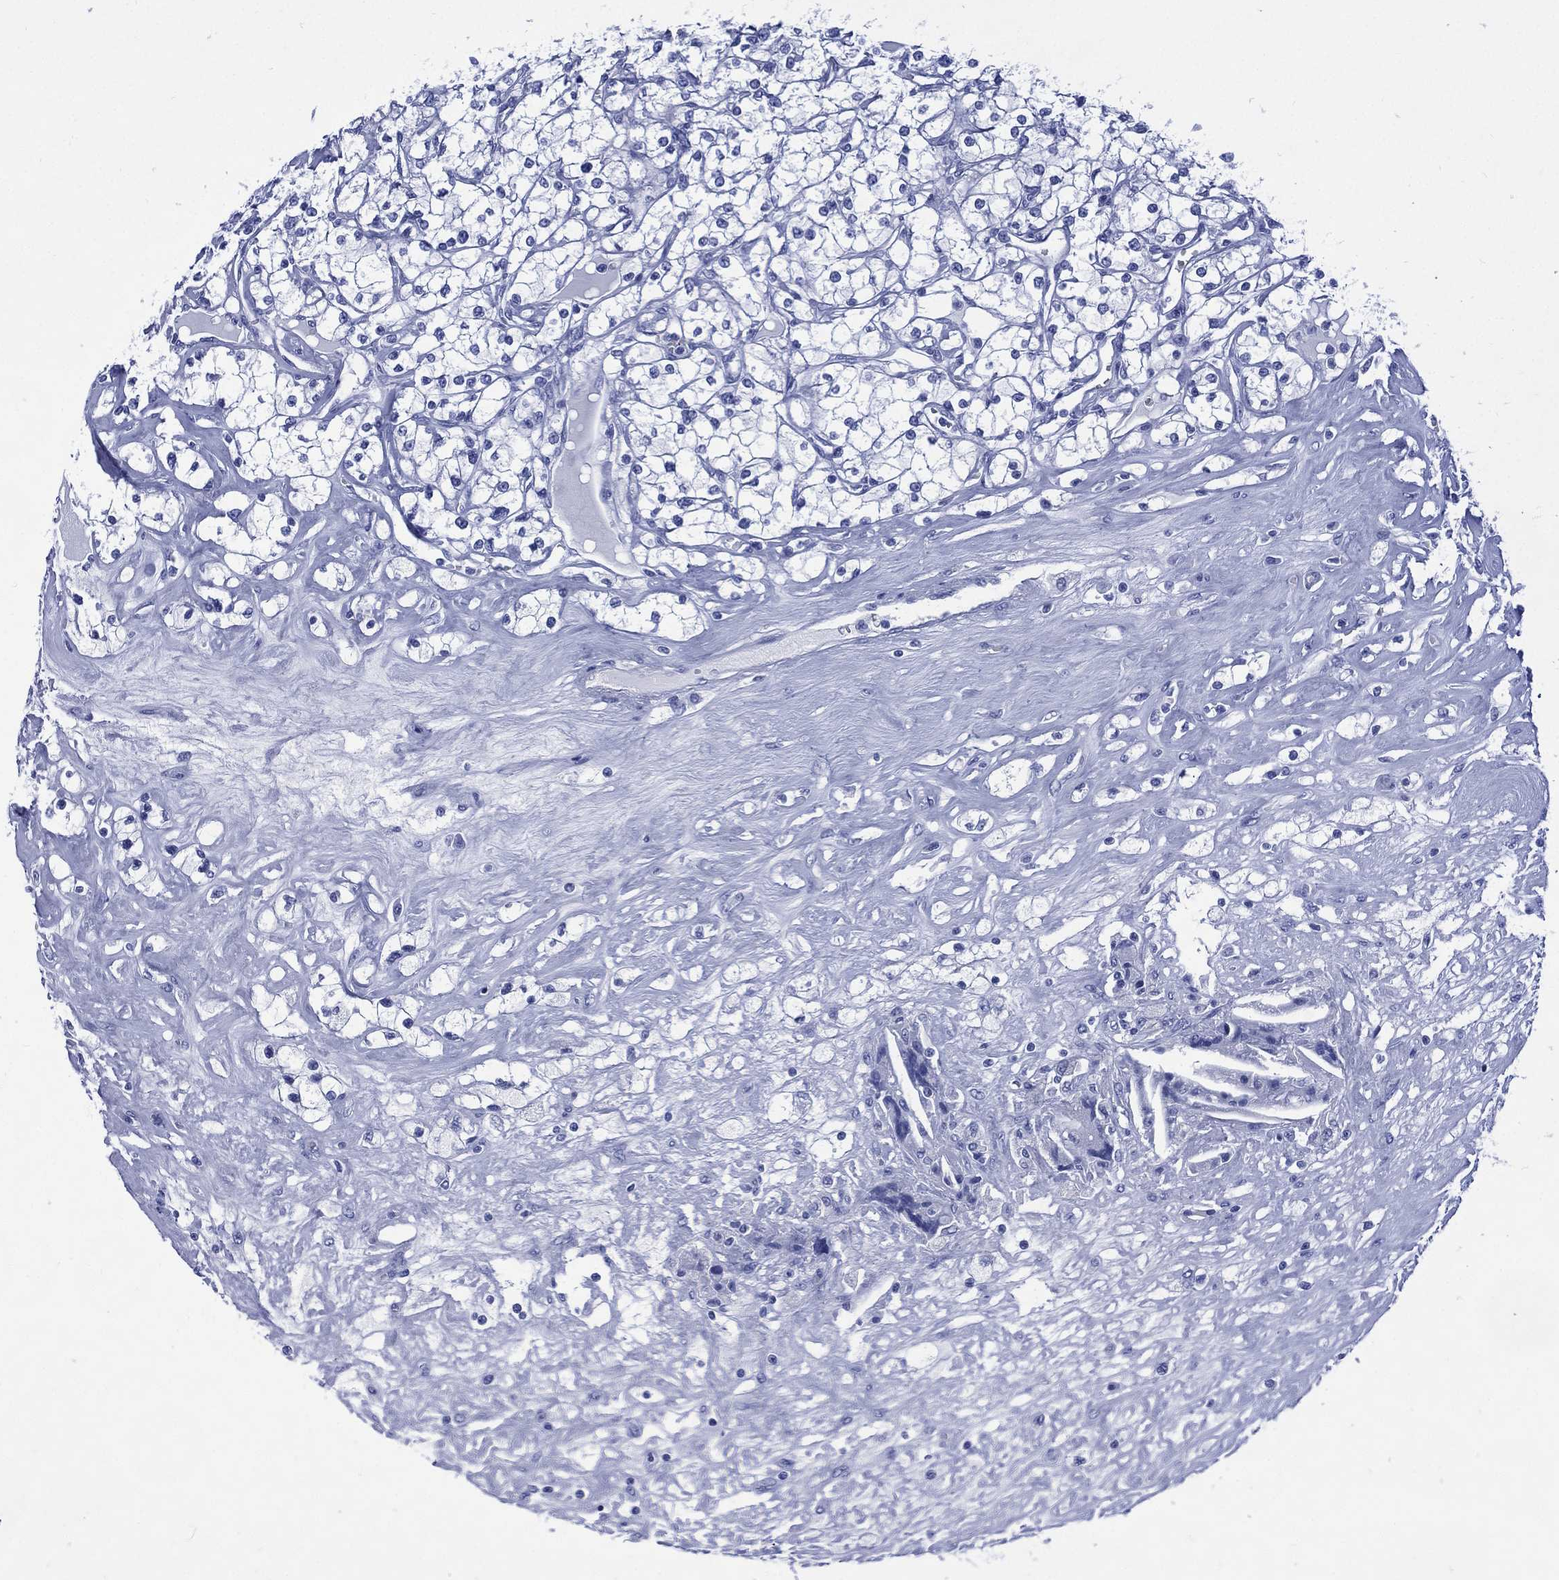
{"staining": {"intensity": "negative", "quantity": "none", "location": "none"}, "tissue": "renal cancer", "cell_type": "Tumor cells", "image_type": "cancer", "snomed": [{"axis": "morphology", "description": "Adenocarcinoma, NOS"}, {"axis": "topography", "description": "Kidney"}], "caption": "Immunohistochemical staining of human renal adenocarcinoma reveals no significant positivity in tumor cells.", "gene": "SHCBP1L", "patient": {"sex": "male", "age": 67}}